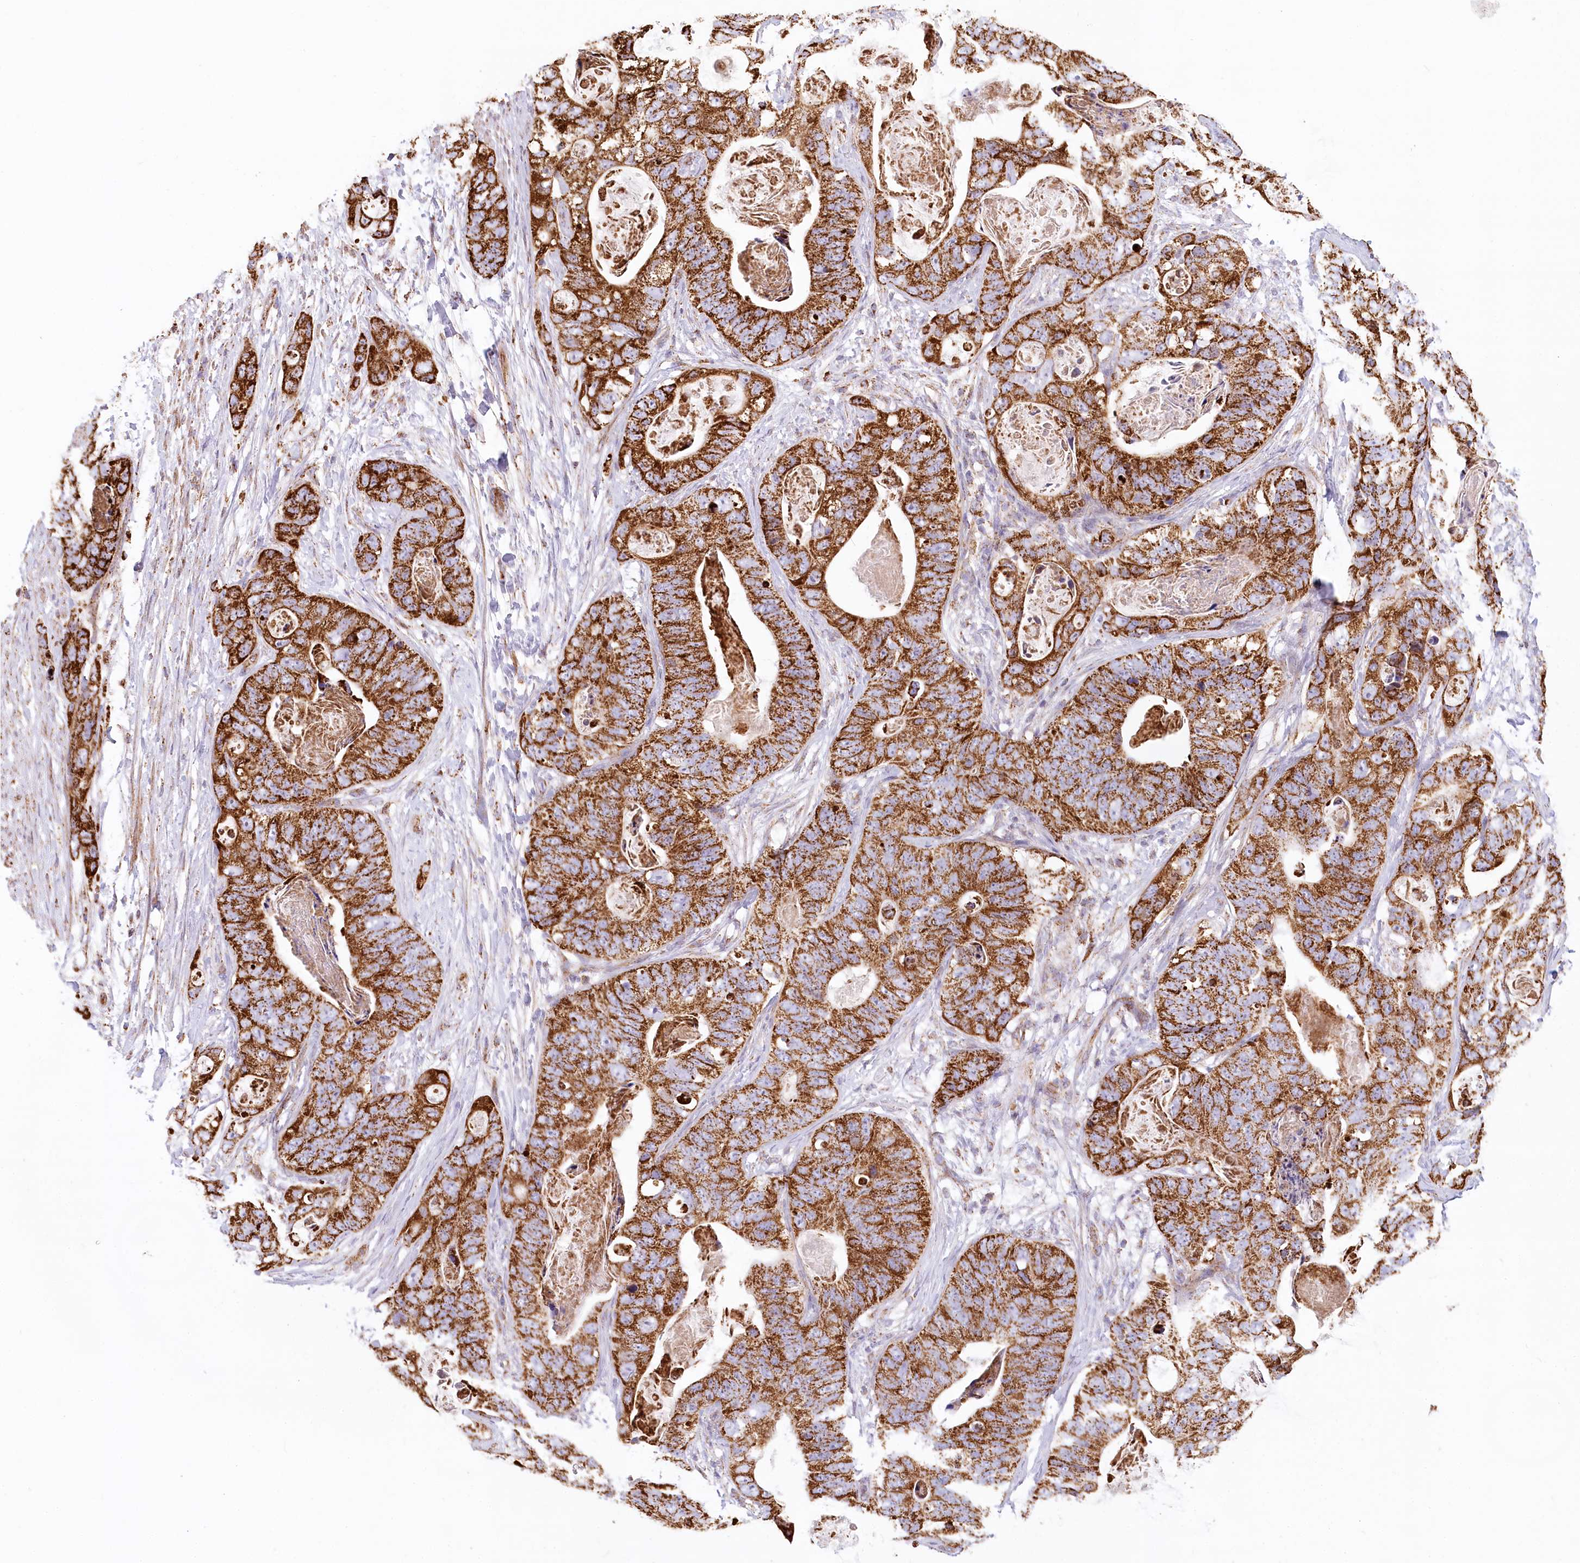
{"staining": {"intensity": "strong", "quantity": ">75%", "location": "cytoplasmic/membranous"}, "tissue": "stomach cancer", "cell_type": "Tumor cells", "image_type": "cancer", "snomed": [{"axis": "morphology", "description": "Adenocarcinoma, NOS"}, {"axis": "topography", "description": "Stomach"}], "caption": "Immunohistochemistry (IHC) micrograph of human stomach adenocarcinoma stained for a protein (brown), which demonstrates high levels of strong cytoplasmic/membranous expression in about >75% of tumor cells.", "gene": "UMPS", "patient": {"sex": "female", "age": 89}}